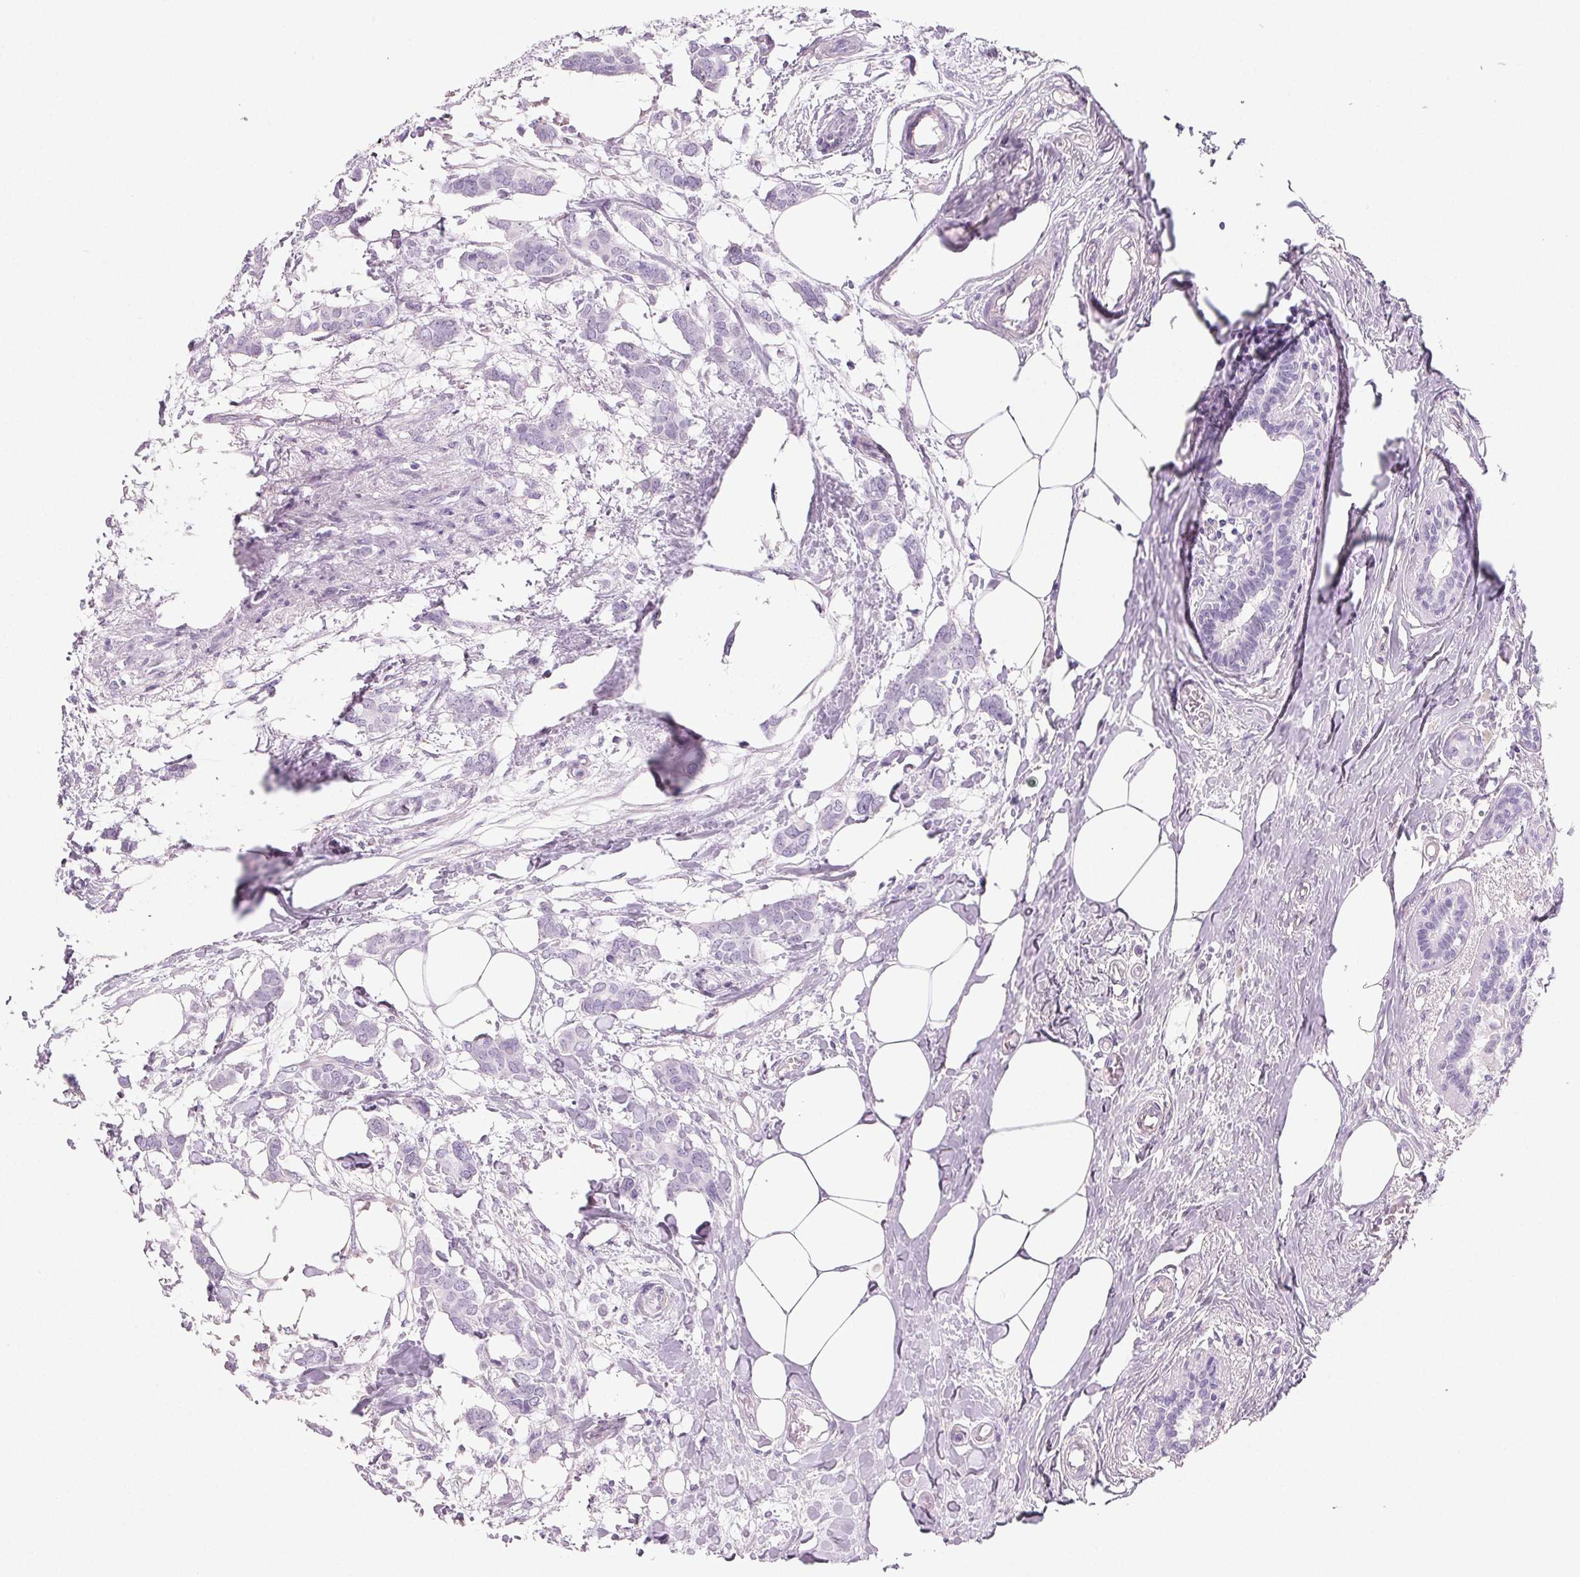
{"staining": {"intensity": "negative", "quantity": "none", "location": "none"}, "tissue": "breast cancer", "cell_type": "Tumor cells", "image_type": "cancer", "snomed": [{"axis": "morphology", "description": "Duct carcinoma"}, {"axis": "topography", "description": "Breast"}], "caption": "Micrograph shows no protein positivity in tumor cells of breast infiltrating ductal carcinoma tissue. (DAB immunohistochemistry visualized using brightfield microscopy, high magnification).", "gene": "PRSS3", "patient": {"sex": "female", "age": 62}}